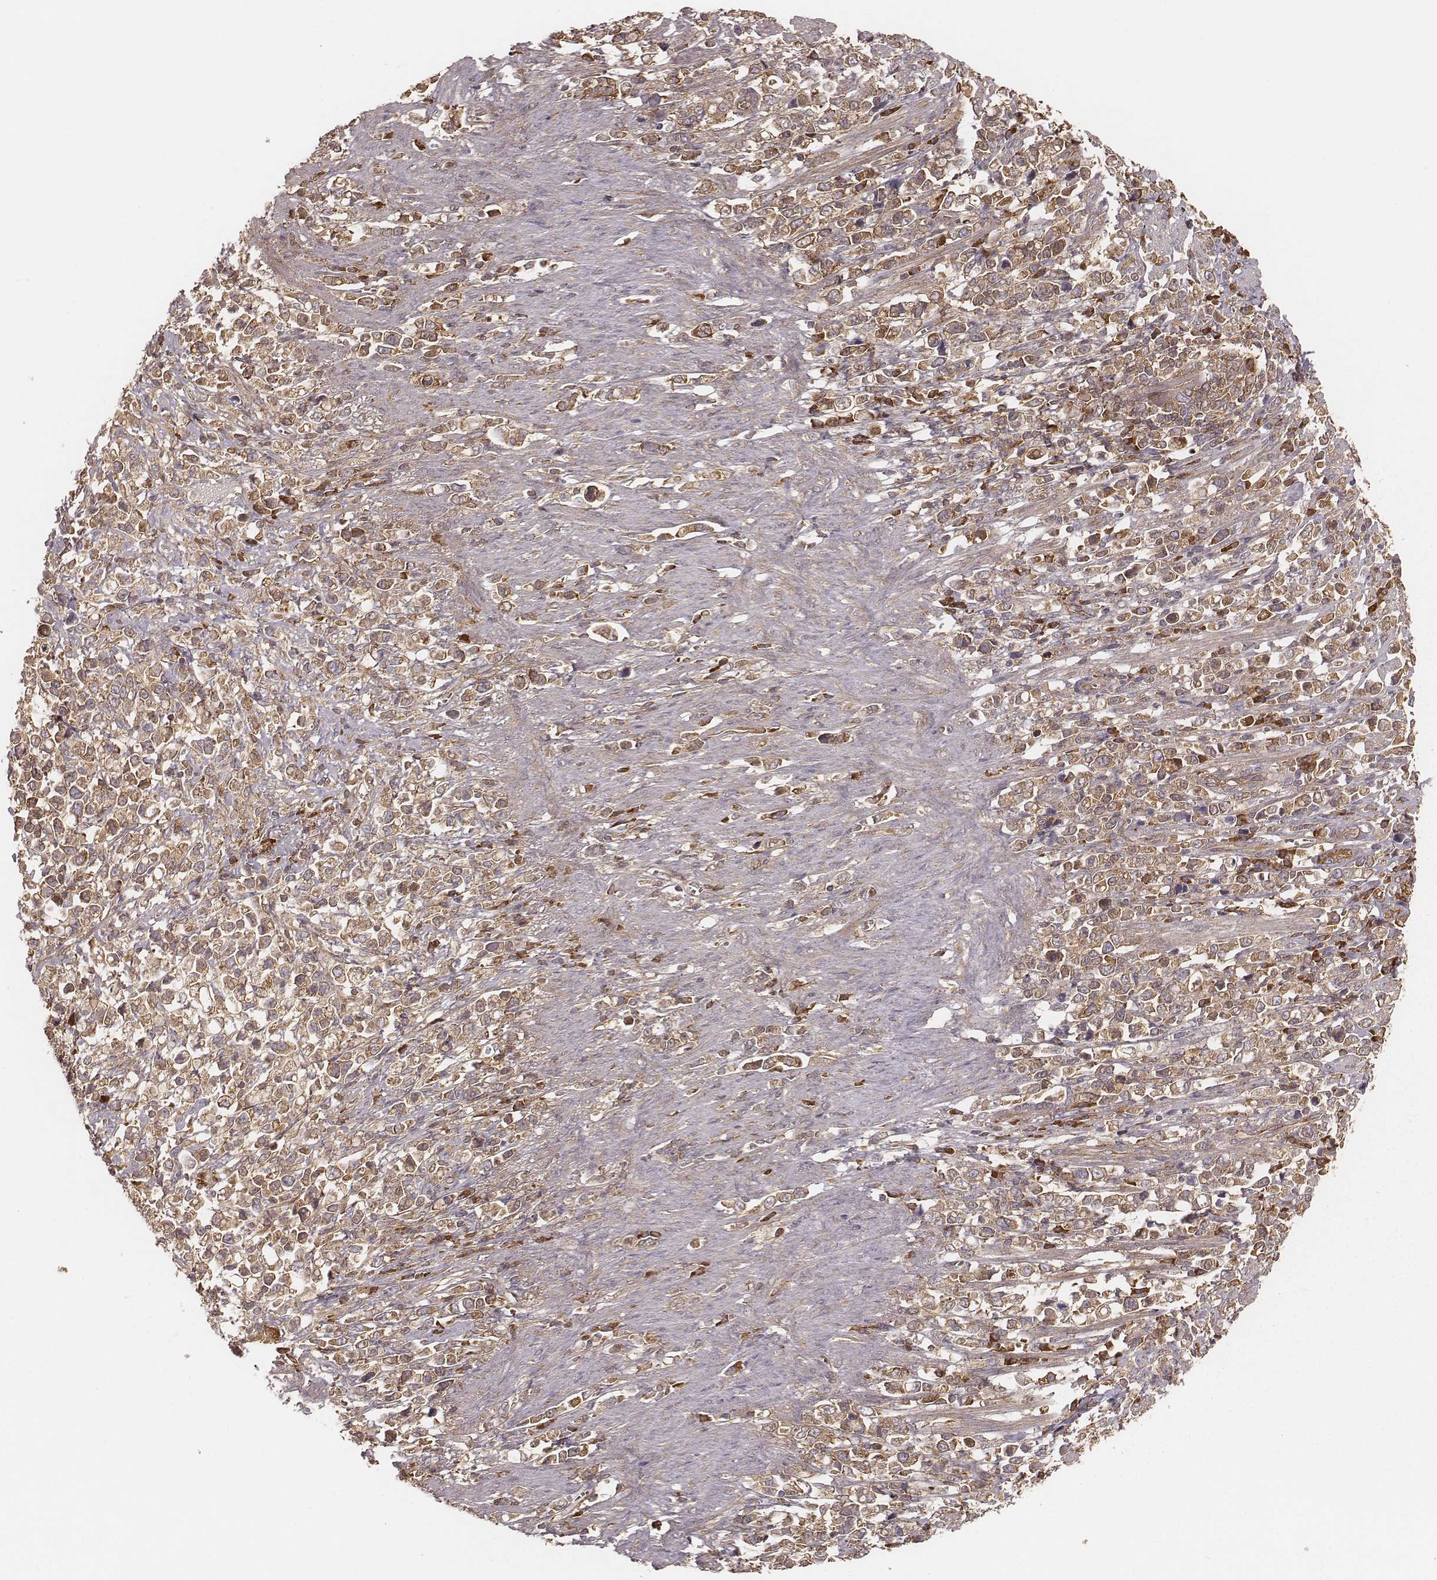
{"staining": {"intensity": "moderate", "quantity": ">75%", "location": "cytoplasmic/membranous"}, "tissue": "stomach cancer", "cell_type": "Tumor cells", "image_type": "cancer", "snomed": [{"axis": "morphology", "description": "Adenocarcinoma, NOS"}, {"axis": "topography", "description": "Stomach"}], "caption": "Brown immunohistochemical staining in human stomach adenocarcinoma exhibits moderate cytoplasmic/membranous staining in about >75% of tumor cells.", "gene": "CARS1", "patient": {"sex": "male", "age": 63}}